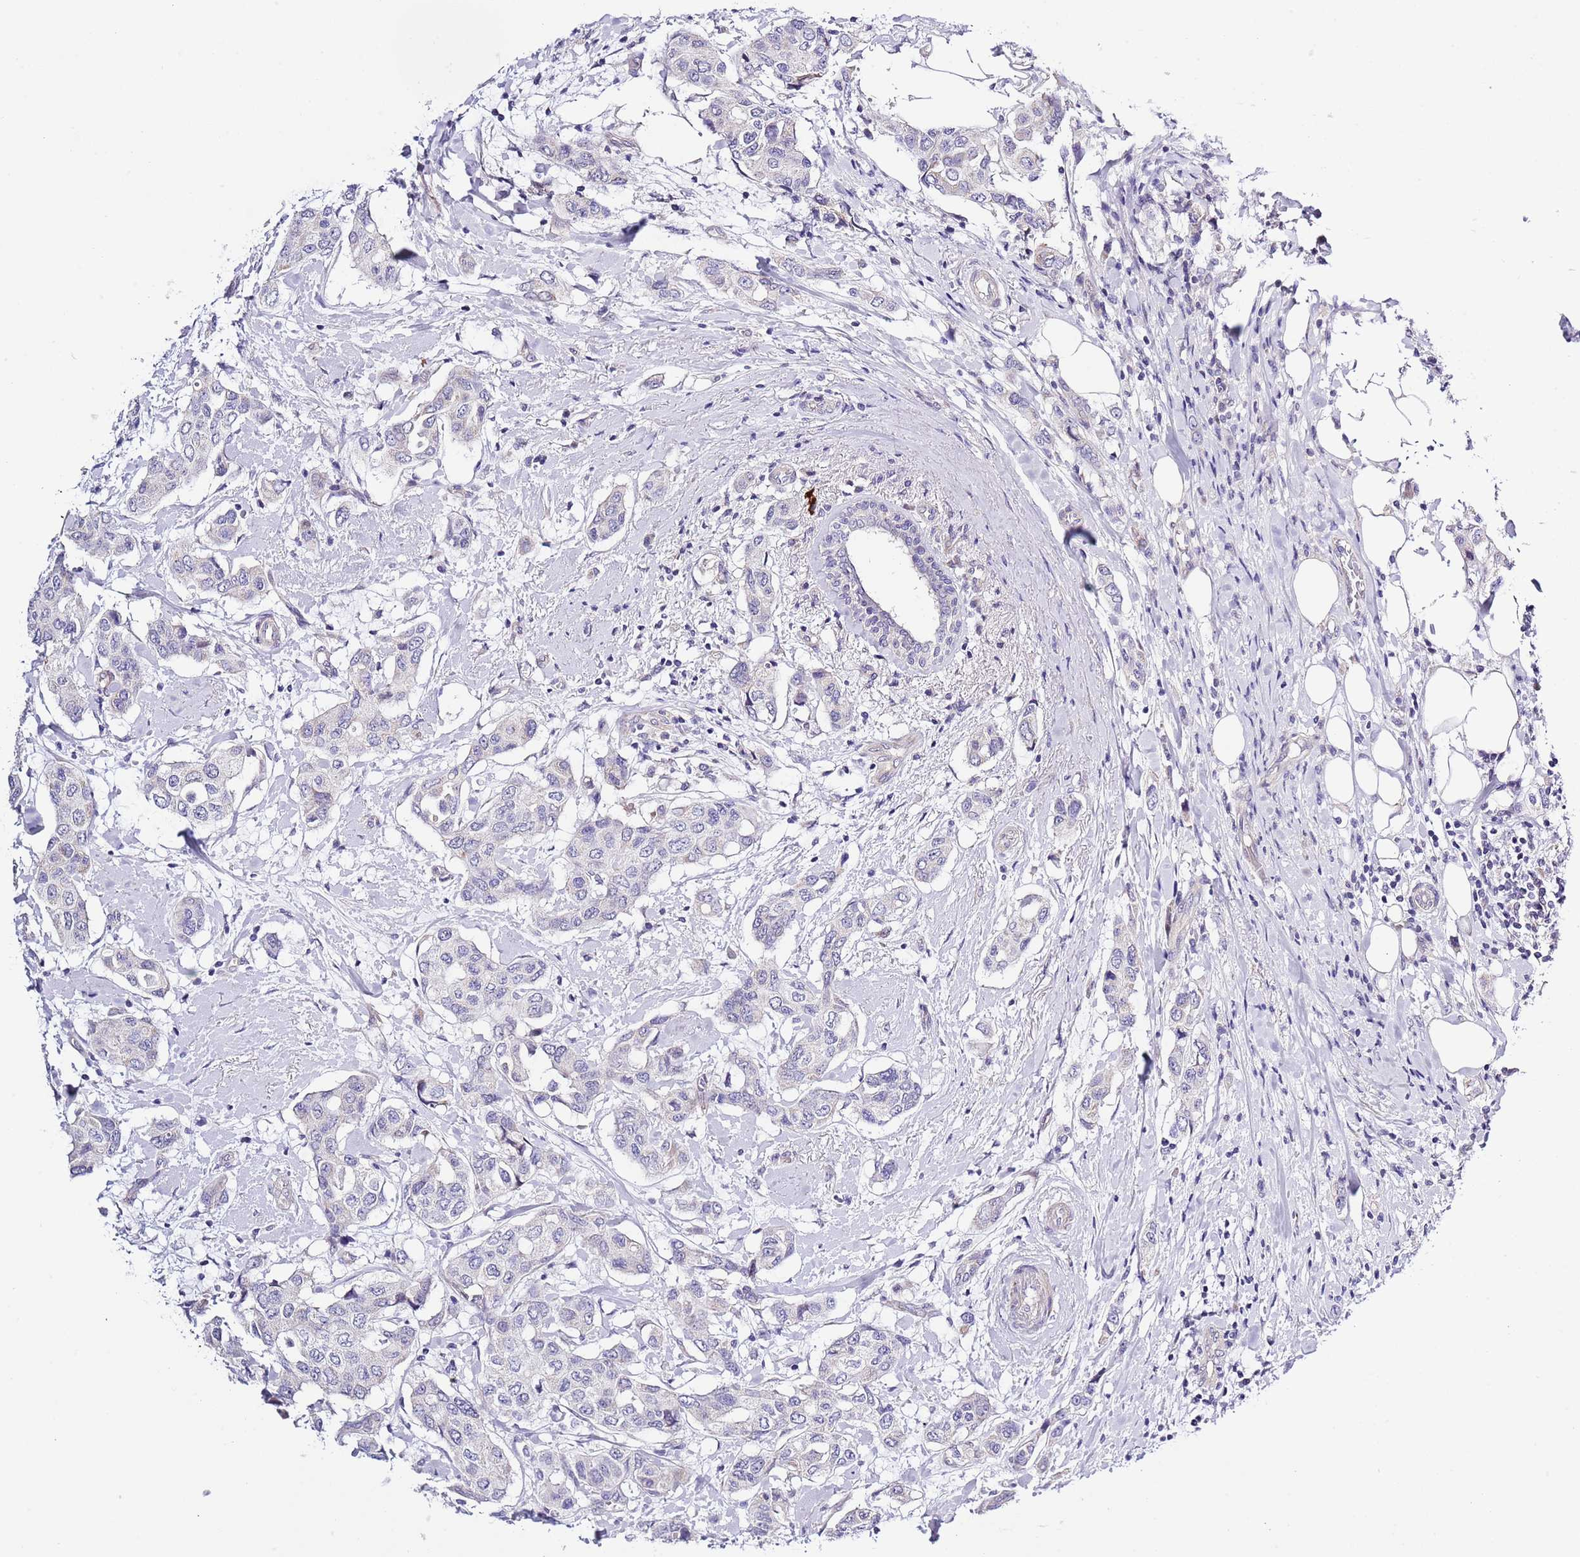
{"staining": {"intensity": "negative", "quantity": "none", "location": "none"}, "tissue": "breast cancer", "cell_type": "Tumor cells", "image_type": "cancer", "snomed": [{"axis": "morphology", "description": "Lobular carcinoma"}, {"axis": "topography", "description": "Breast"}], "caption": "The image shows no significant positivity in tumor cells of breast cancer (lobular carcinoma). (Brightfield microscopy of DAB IHC at high magnification).", "gene": "NET1", "patient": {"sex": "female", "age": 51}}